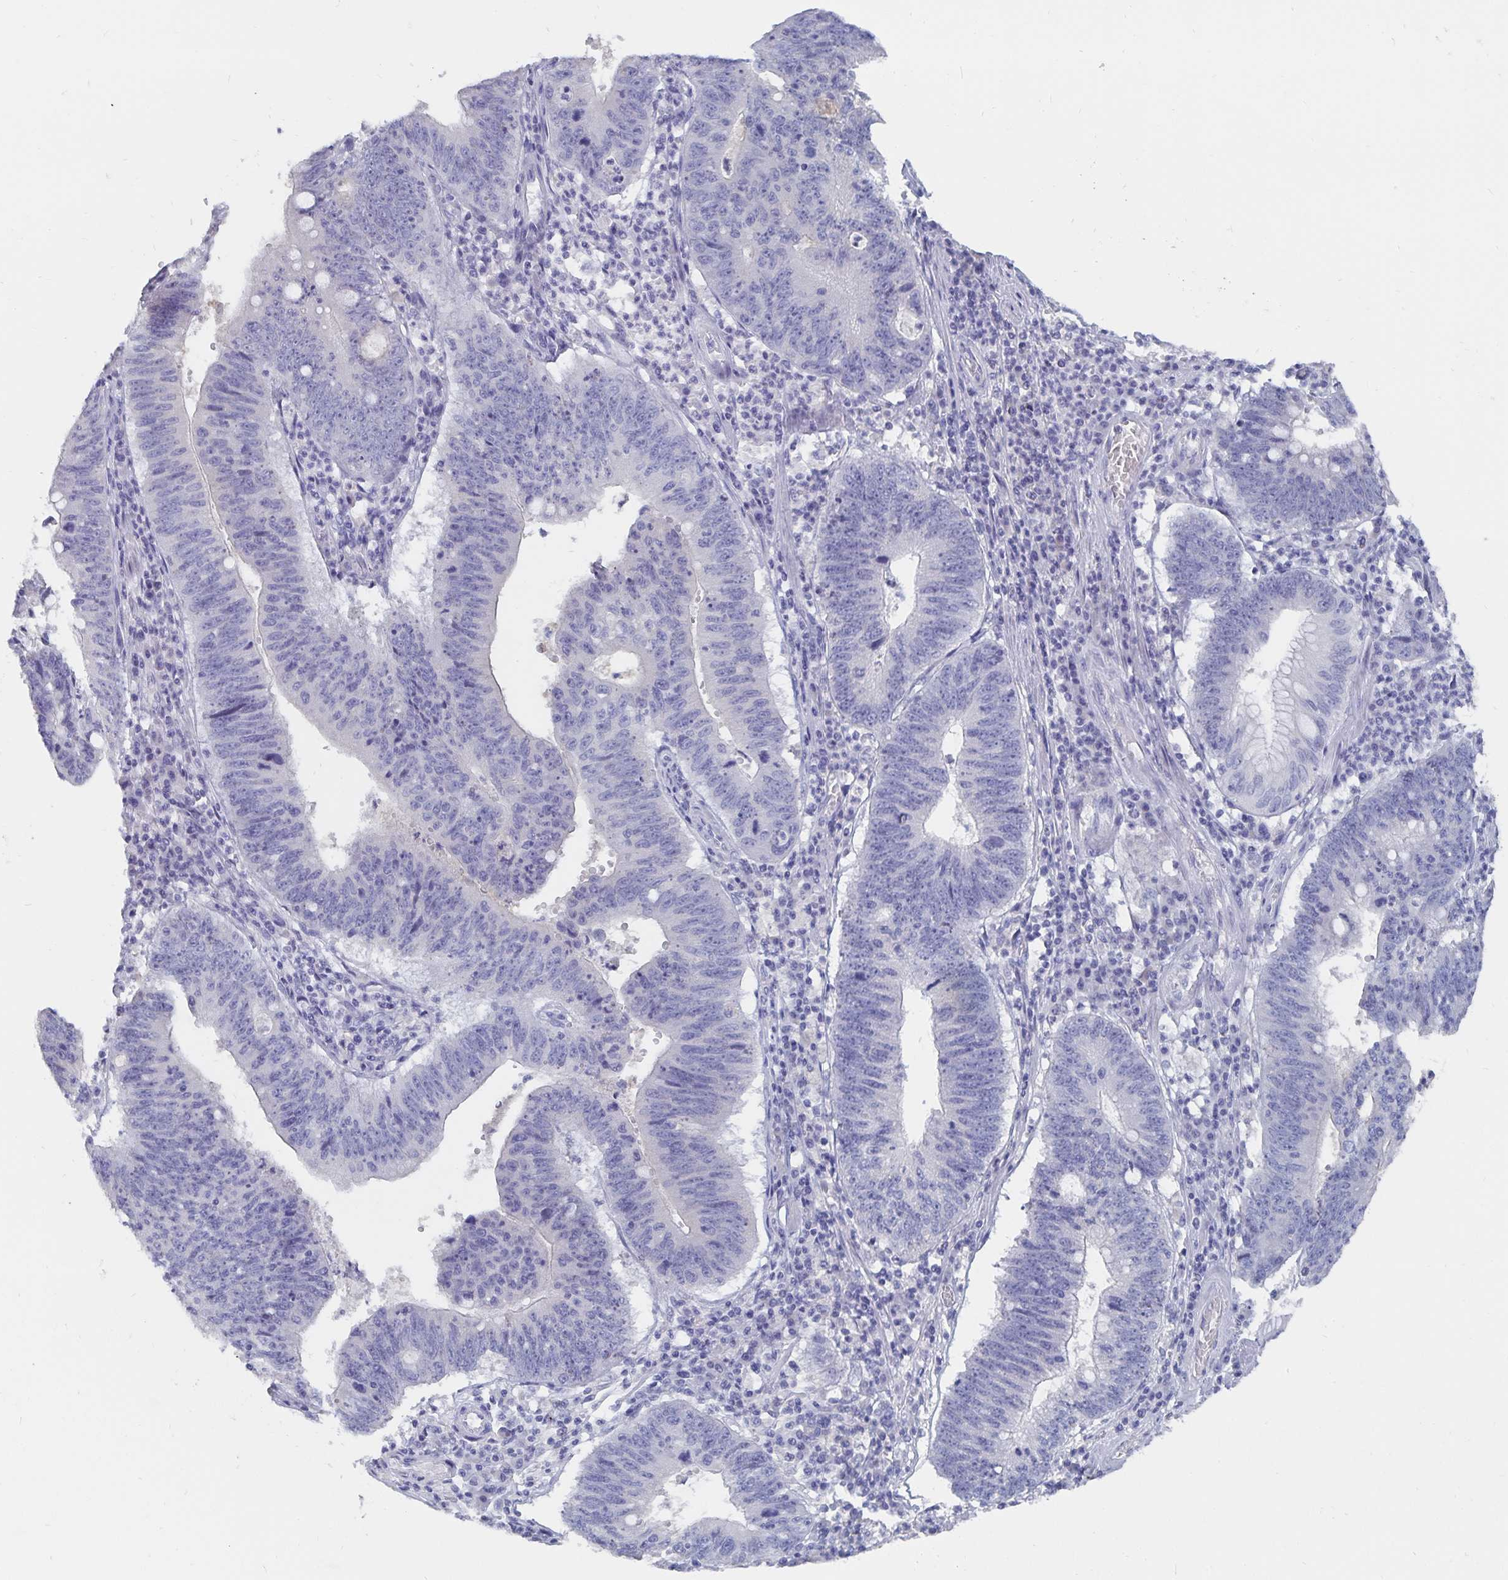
{"staining": {"intensity": "negative", "quantity": "none", "location": "none"}, "tissue": "stomach cancer", "cell_type": "Tumor cells", "image_type": "cancer", "snomed": [{"axis": "morphology", "description": "Adenocarcinoma, NOS"}, {"axis": "topography", "description": "Stomach"}], "caption": "Tumor cells show no significant positivity in stomach adenocarcinoma.", "gene": "CFAP69", "patient": {"sex": "male", "age": 59}}